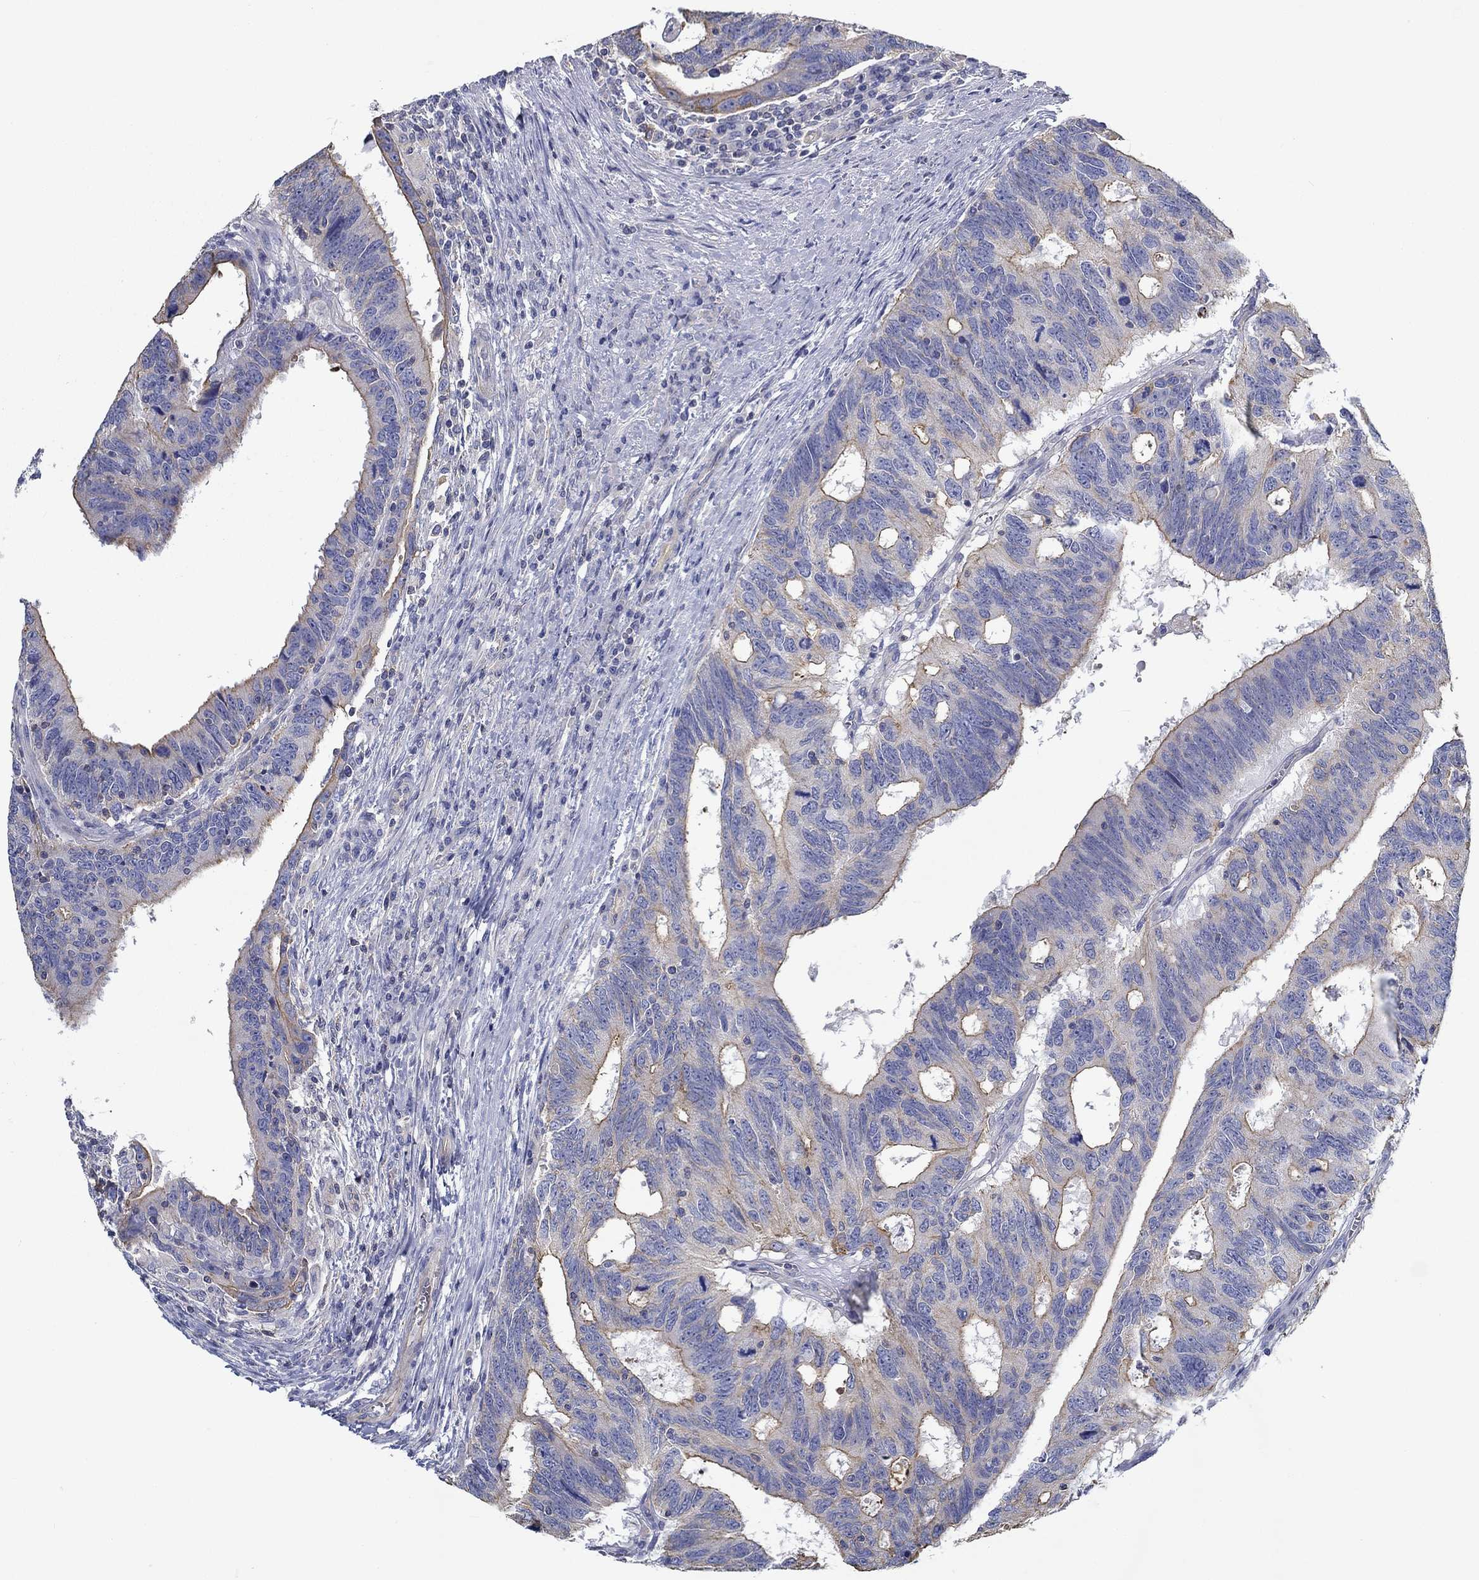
{"staining": {"intensity": "strong", "quantity": "25%-75%", "location": "cytoplasmic/membranous"}, "tissue": "colorectal cancer", "cell_type": "Tumor cells", "image_type": "cancer", "snomed": [{"axis": "morphology", "description": "Adenocarcinoma, NOS"}, {"axis": "topography", "description": "Colon"}], "caption": "This photomicrograph exhibits IHC staining of human colorectal adenocarcinoma, with high strong cytoplasmic/membranous positivity in approximately 25%-75% of tumor cells.", "gene": "BBOF1", "patient": {"sex": "female", "age": 77}}